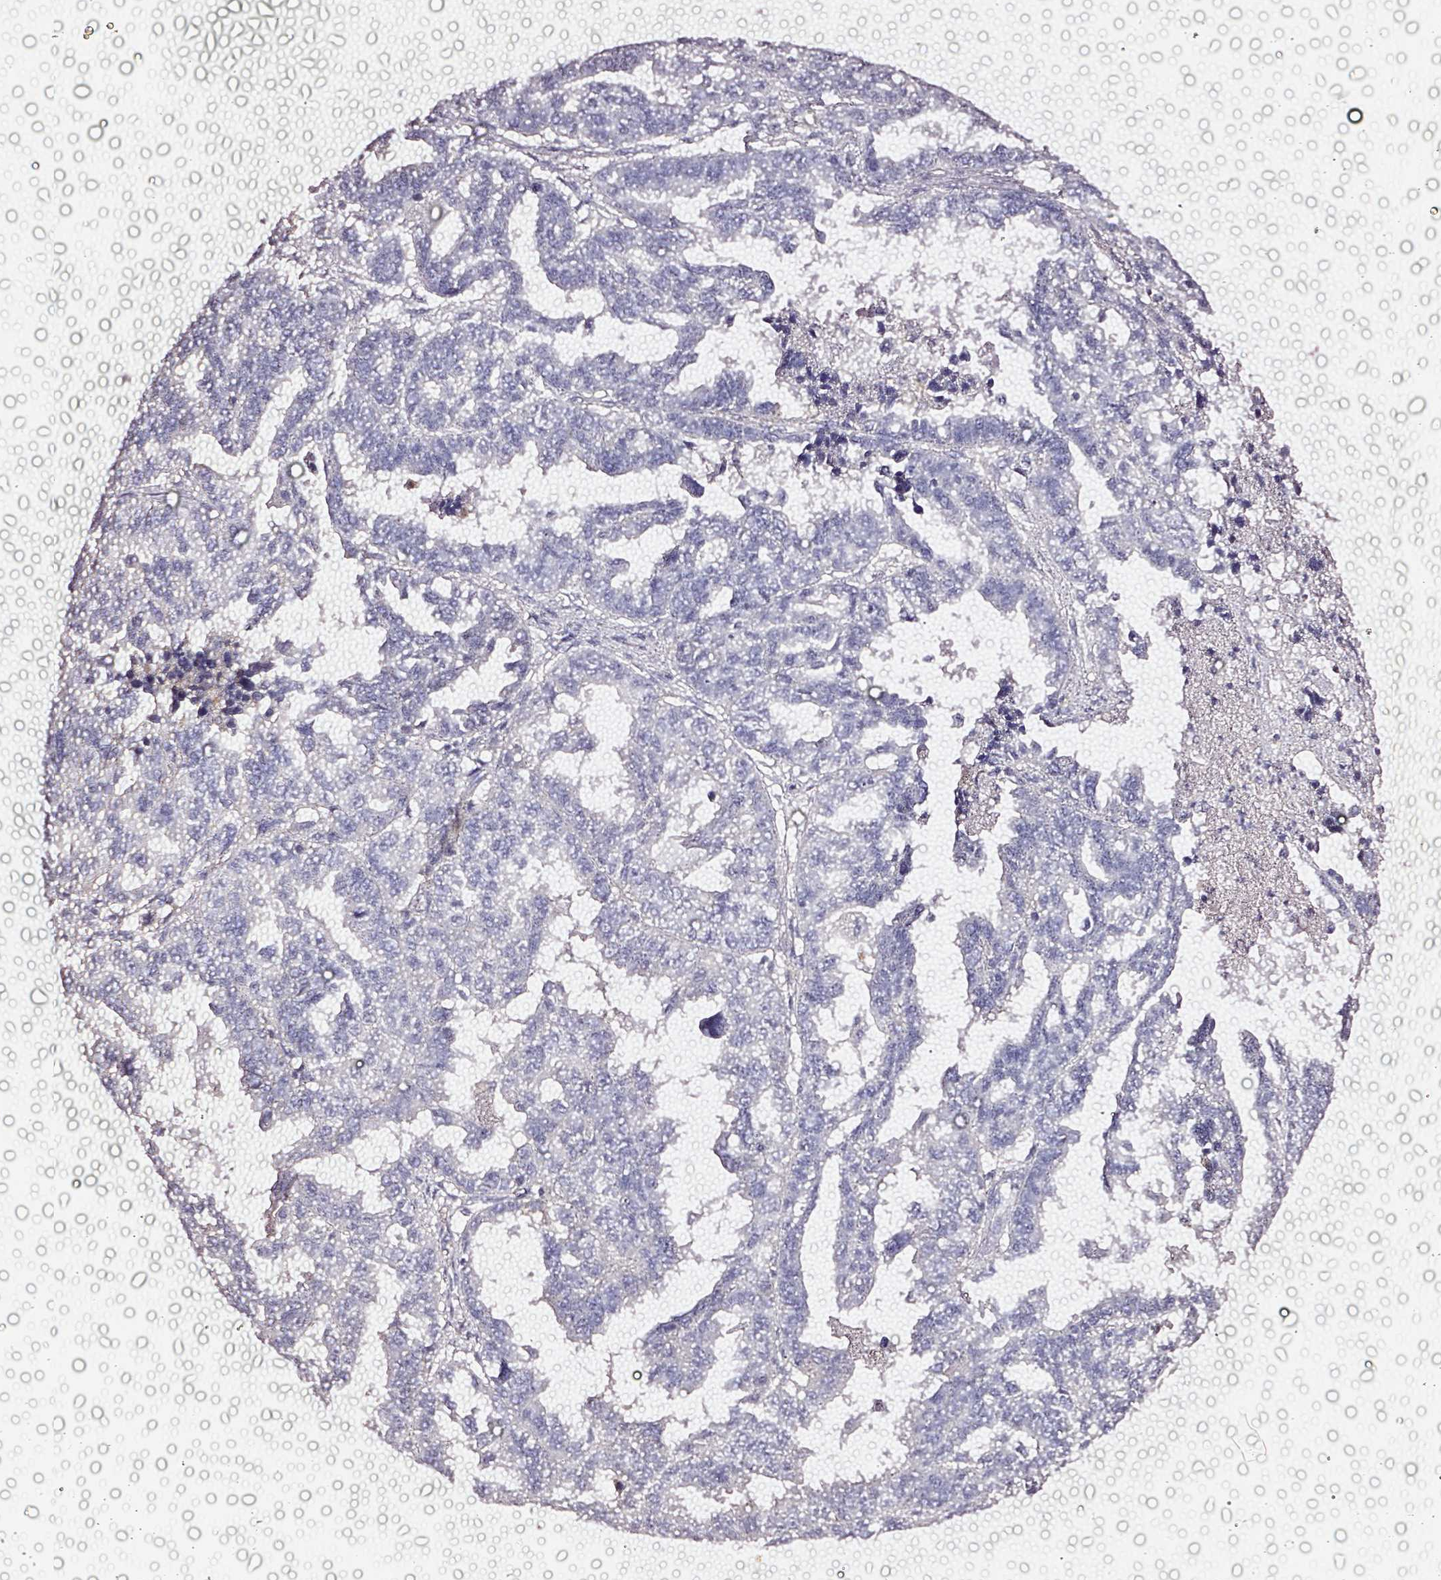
{"staining": {"intensity": "negative", "quantity": "none", "location": "none"}, "tissue": "ovarian cancer", "cell_type": "Tumor cells", "image_type": "cancer", "snomed": [{"axis": "morphology", "description": "Adenocarcinoma, NOS"}, {"axis": "morphology", "description": "Carcinoma, endometroid"}, {"axis": "topography", "description": "Ovary"}], "caption": "Immunohistochemical staining of human ovarian cancer displays no significant staining in tumor cells. (Brightfield microscopy of DAB (3,3'-diaminobenzidine) IHC at high magnification).", "gene": "CYB561A3", "patient": {"sex": "female", "age": 72}}